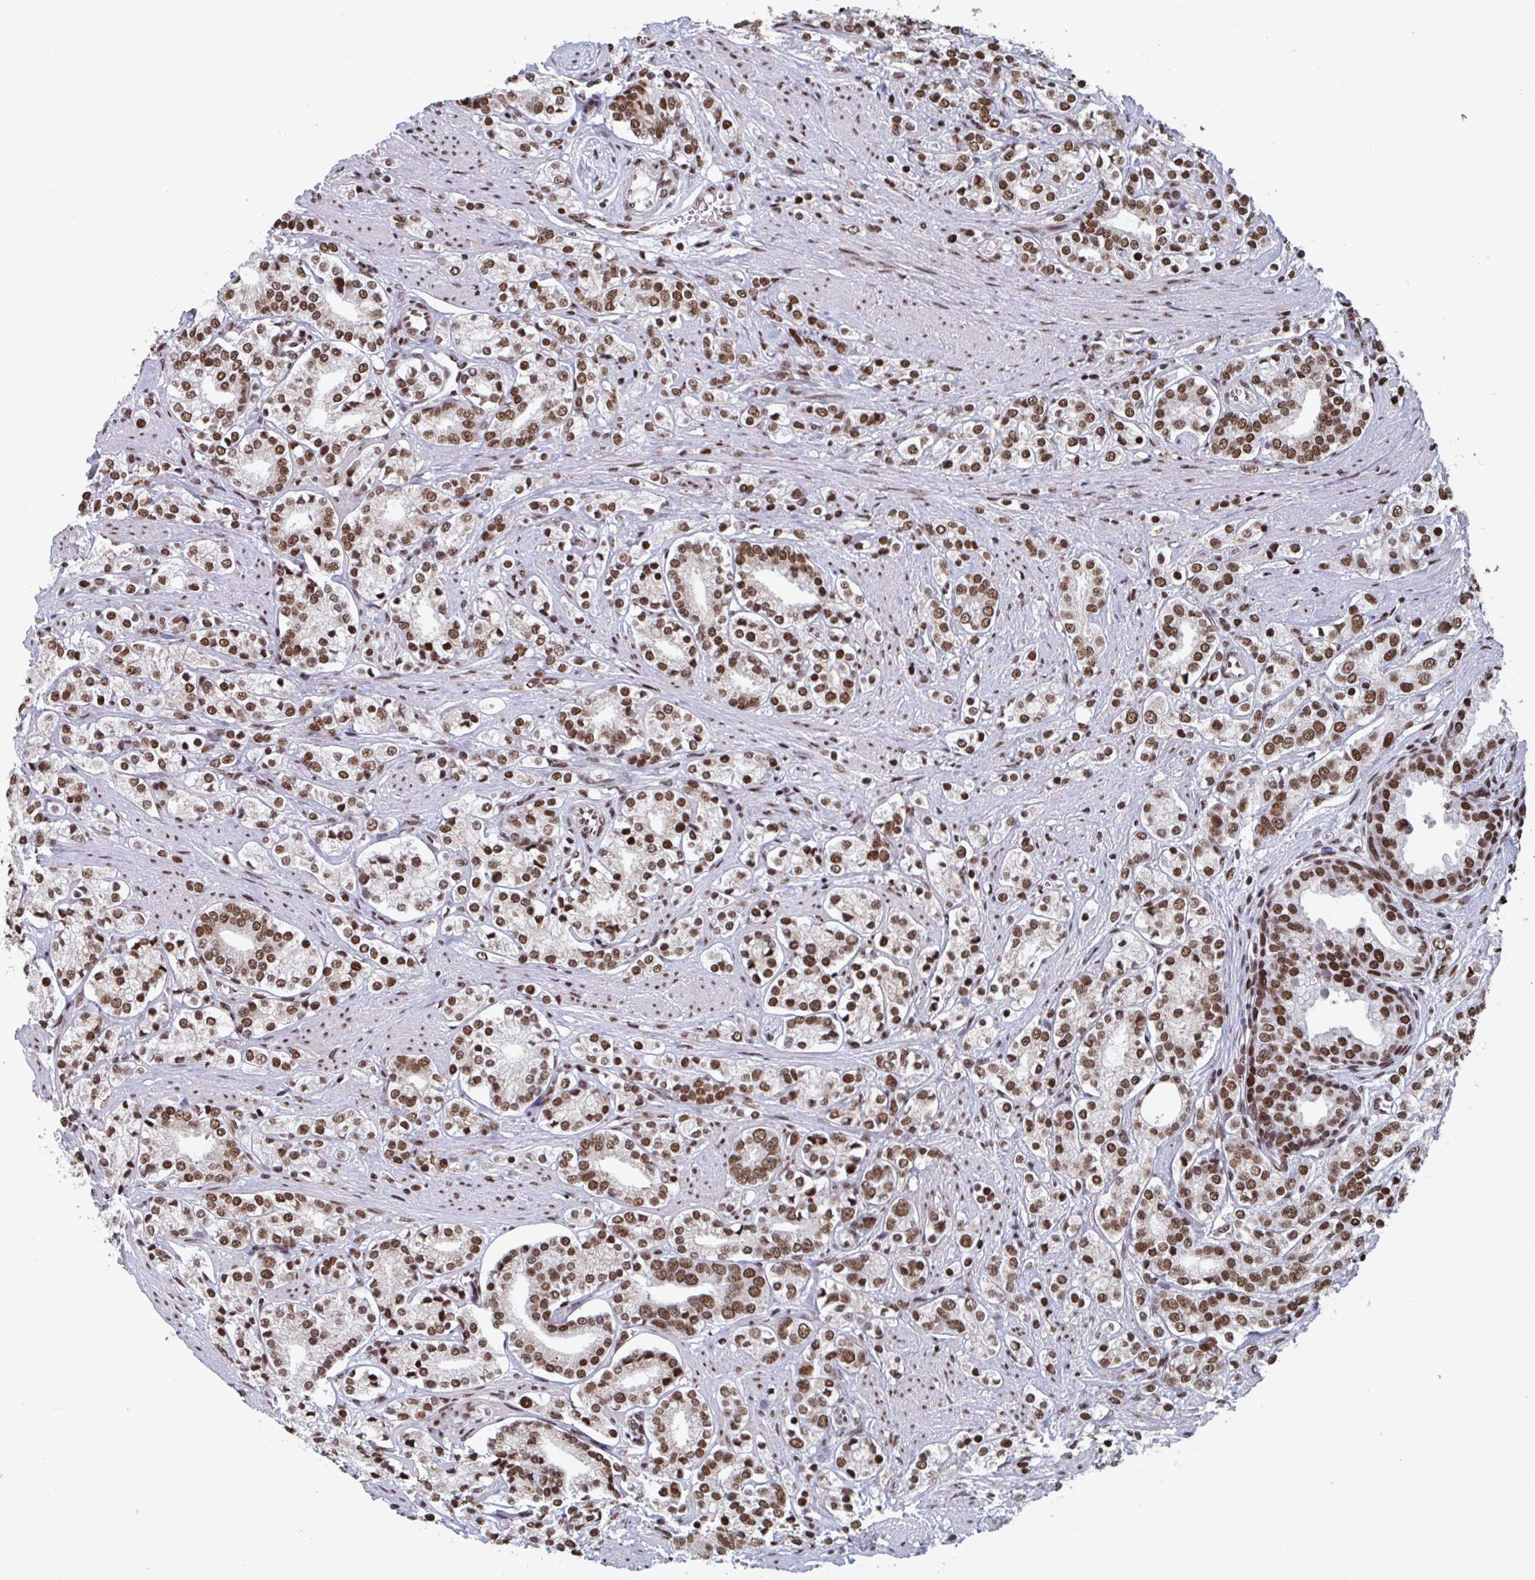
{"staining": {"intensity": "strong", "quantity": ">75%", "location": "nuclear"}, "tissue": "prostate cancer", "cell_type": "Tumor cells", "image_type": "cancer", "snomed": [{"axis": "morphology", "description": "Adenocarcinoma, High grade"}, {"axis": "topography", "description": "Prostate"}], "caption": "Immunohistochemical staining of human high-grade adenocarcinoma (prostate) exhibits high levels of strong nuclear staining in approximately >75% of tumor cells.", "gene": "ZNF607", "patient": {"sex": "male", "age": 58}}